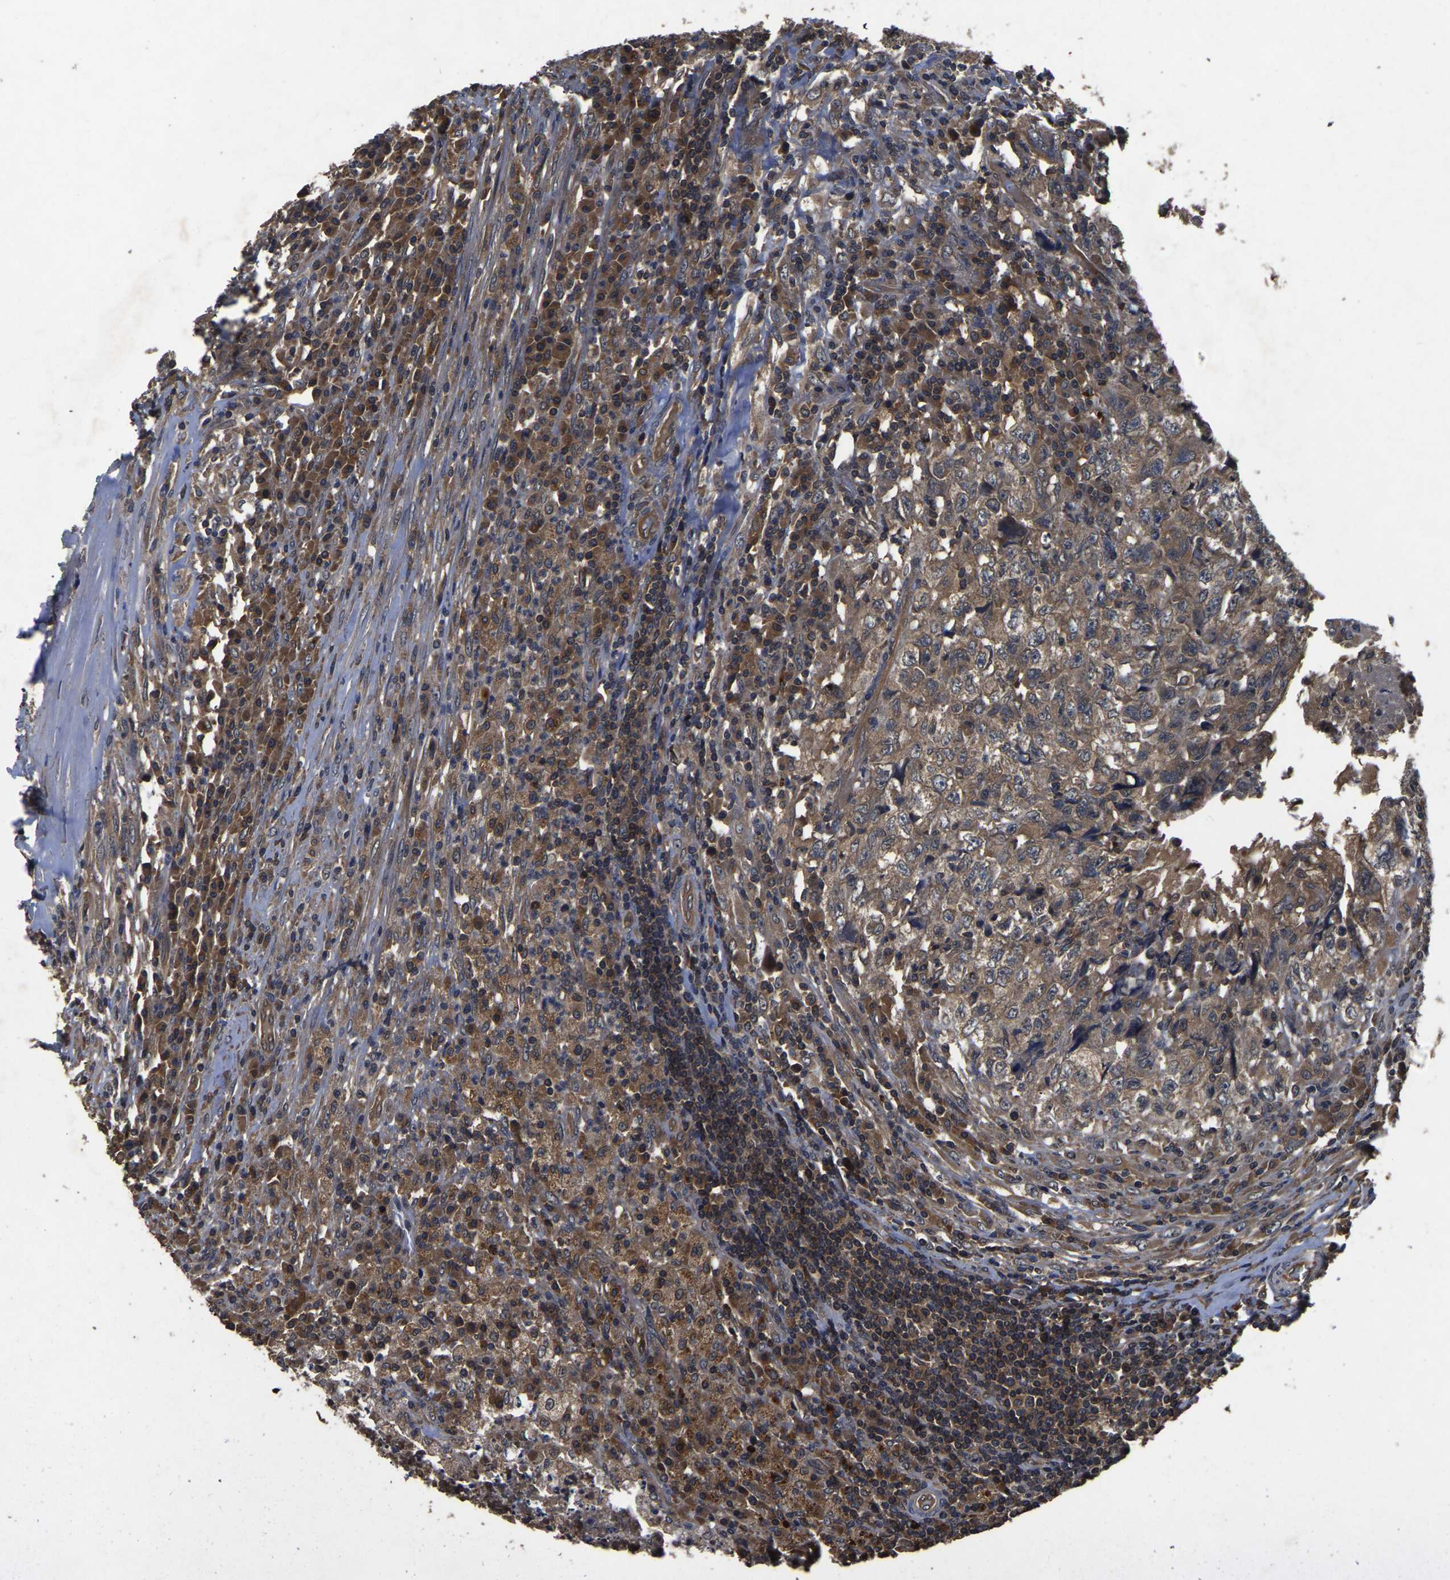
{"staining": {"intensity": "moderate", "quantity": ">75%", "location": "cytoplasmic/membranous"}, "tissue": "testis cancer", "cell_type": "Tumor cells", "image_type": "cancer", "snomed": [{"axis": "morphology", "description": "Necrosis, NOS"}, {"axis": "morphology", "description": "Carcinoma, Embryonal, NOS"}, {"axis": "topography", "description": "Testis"}], "caption": "Testis embryonal carcinoma stained with a brown dye displays moderate cytoplasmic/membranous positive positivity in approximately >75% of tumor cells.", "gene": "CRYZL1", "patient": {"sex": "male", "age": 19}}